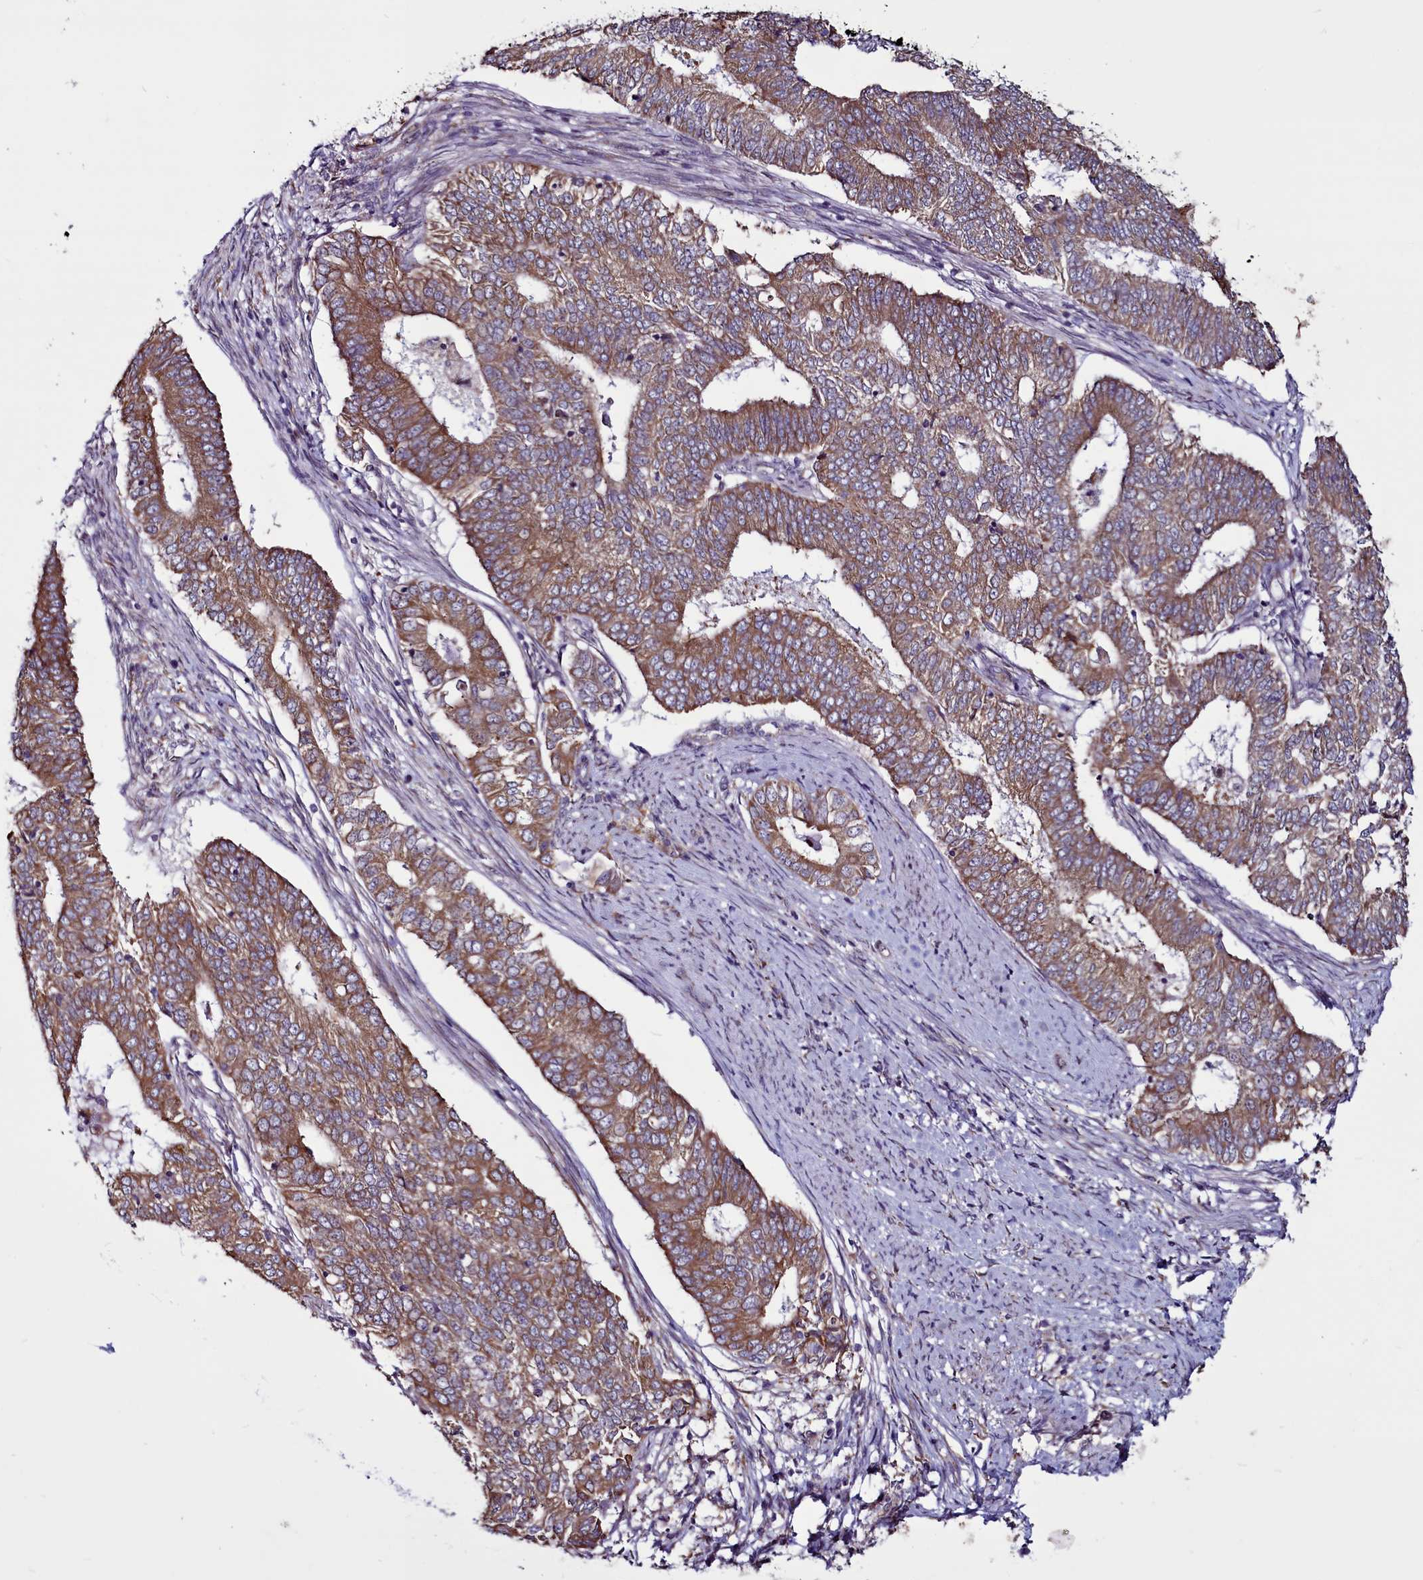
{"staining": {"intensity": "moderate", "quantity": ">75%", "location": "cytoplasmic/membranous"}, "tissue": "endometrial cancer", "cell_type": "Tumor cells", "image_type": "cancer", "snomed": [{"axis": "morphology", "description": "Adenocarcinoma, NOS"}, {"axis": "topography", "description": "Endometrium"}], "caption": "The immunohistochemical stain highlights moderate cytoplasmic/membranous positivity in tumor cells of adenocarcinoma (endometrial) tissue. Using DAB (3,3'-diaminobenzidine) (brown) and hematoxylin (blue) stains, captured at high magnification using brightfield microscopy.", "gene": "MCRIP1", "patient": {"sex": "female", "age": 62}}